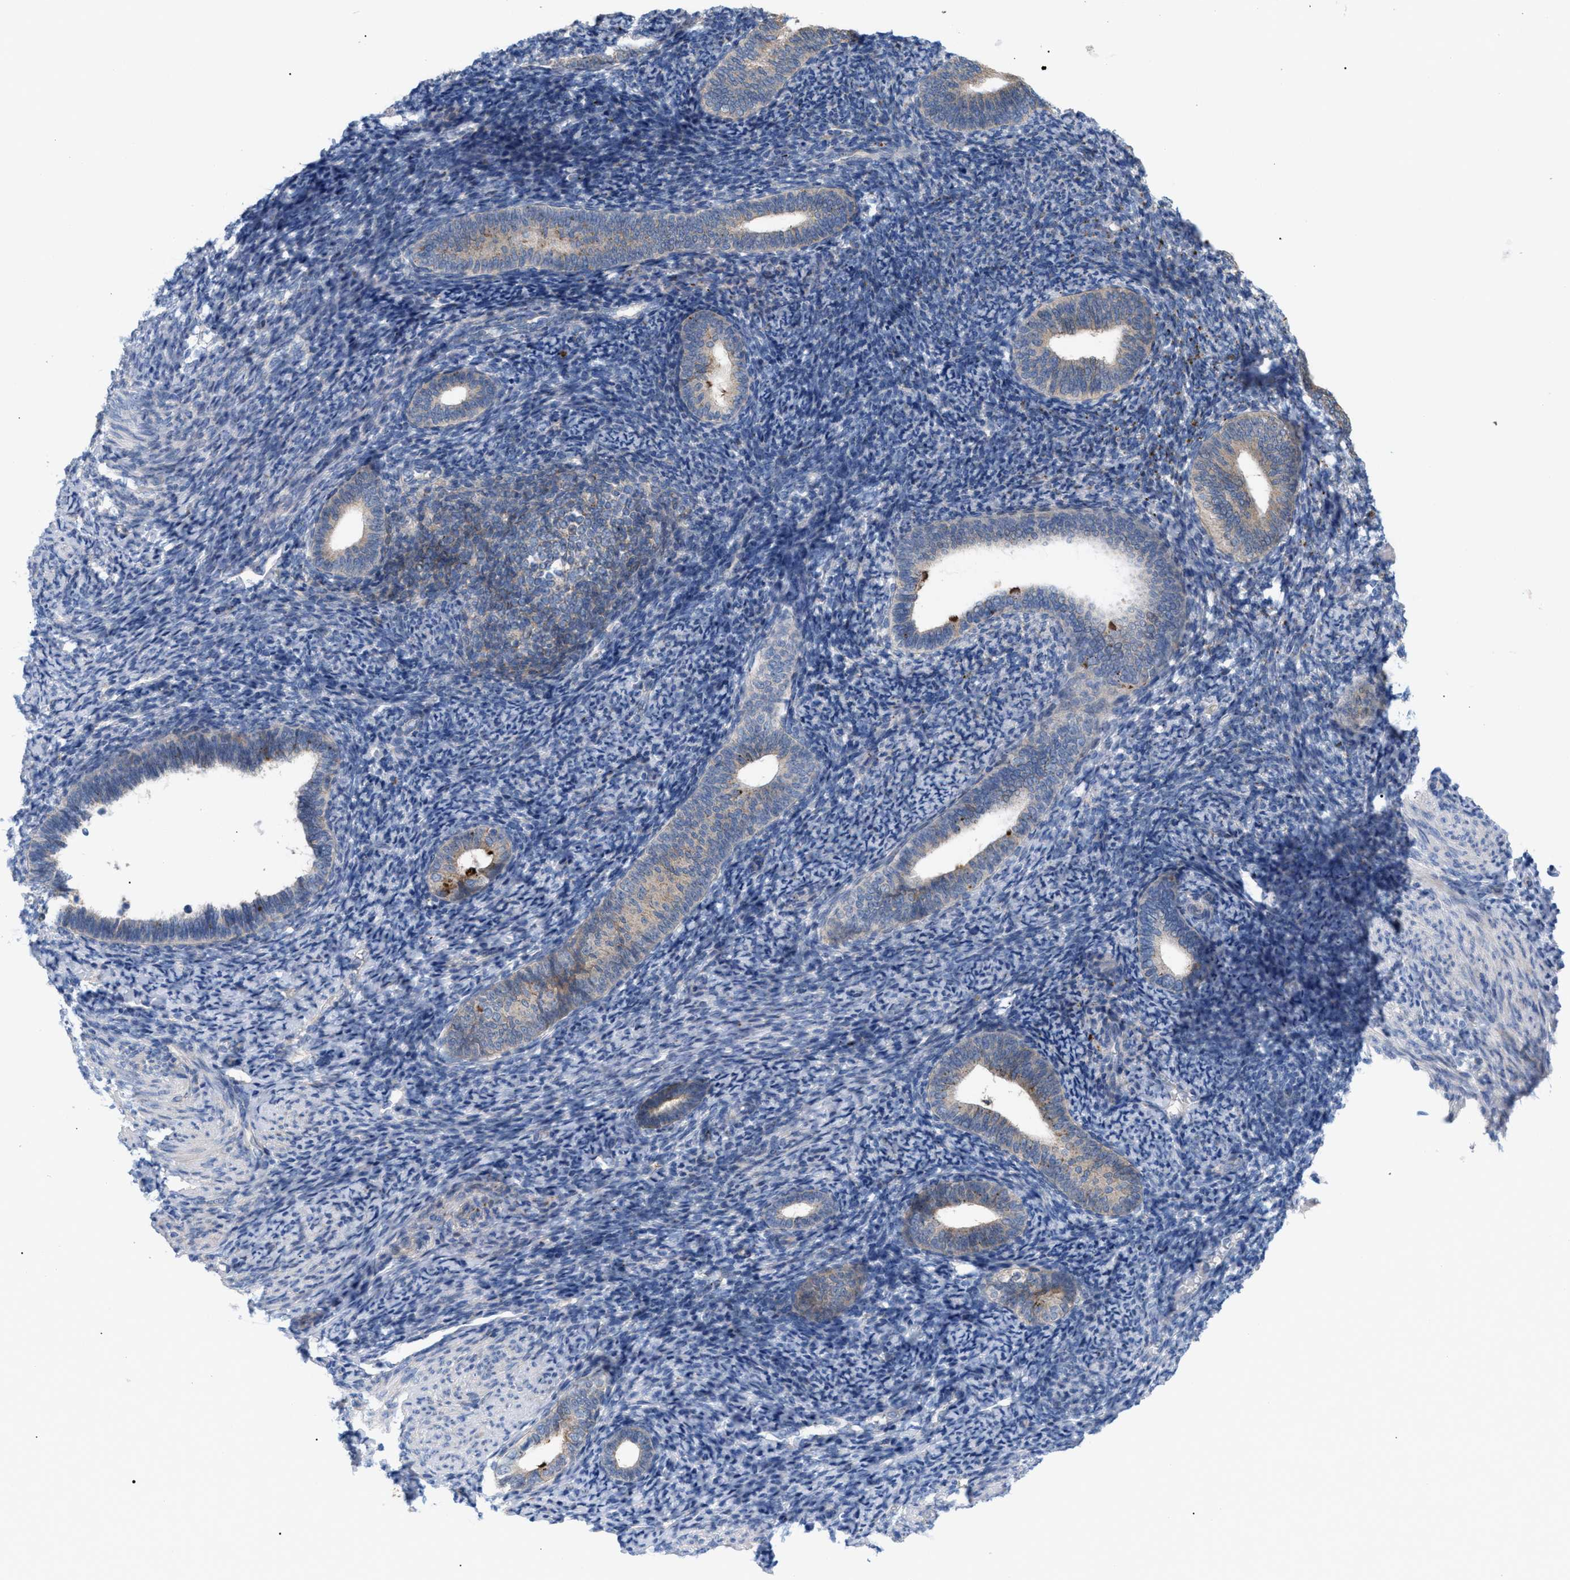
{"staining": {"intensity": "negative", "quantity": "none", "location": "none"}, "tissue": "endometrium", "cell_type": "Cells in endometrial stroma", "image_type": "normal", "snomed": [{"axis": "morphology", "description": "Normal tissue, NOS"}, {"axis": "topography", "description": "Endometrium"}], "caption": "Immunohistochemistry (IHC) micrograph of normal endometrium stained for a protein (brown), which reveals no positivity in cells in endometrial stroma. The staining is performed using DAB (3,3'-diaminobenzidine) brown chromogen with nuclei counter-stained in using hematoxylin.", "gene": "MBTD1", "patient": {"sex": "female", "age": 66}}